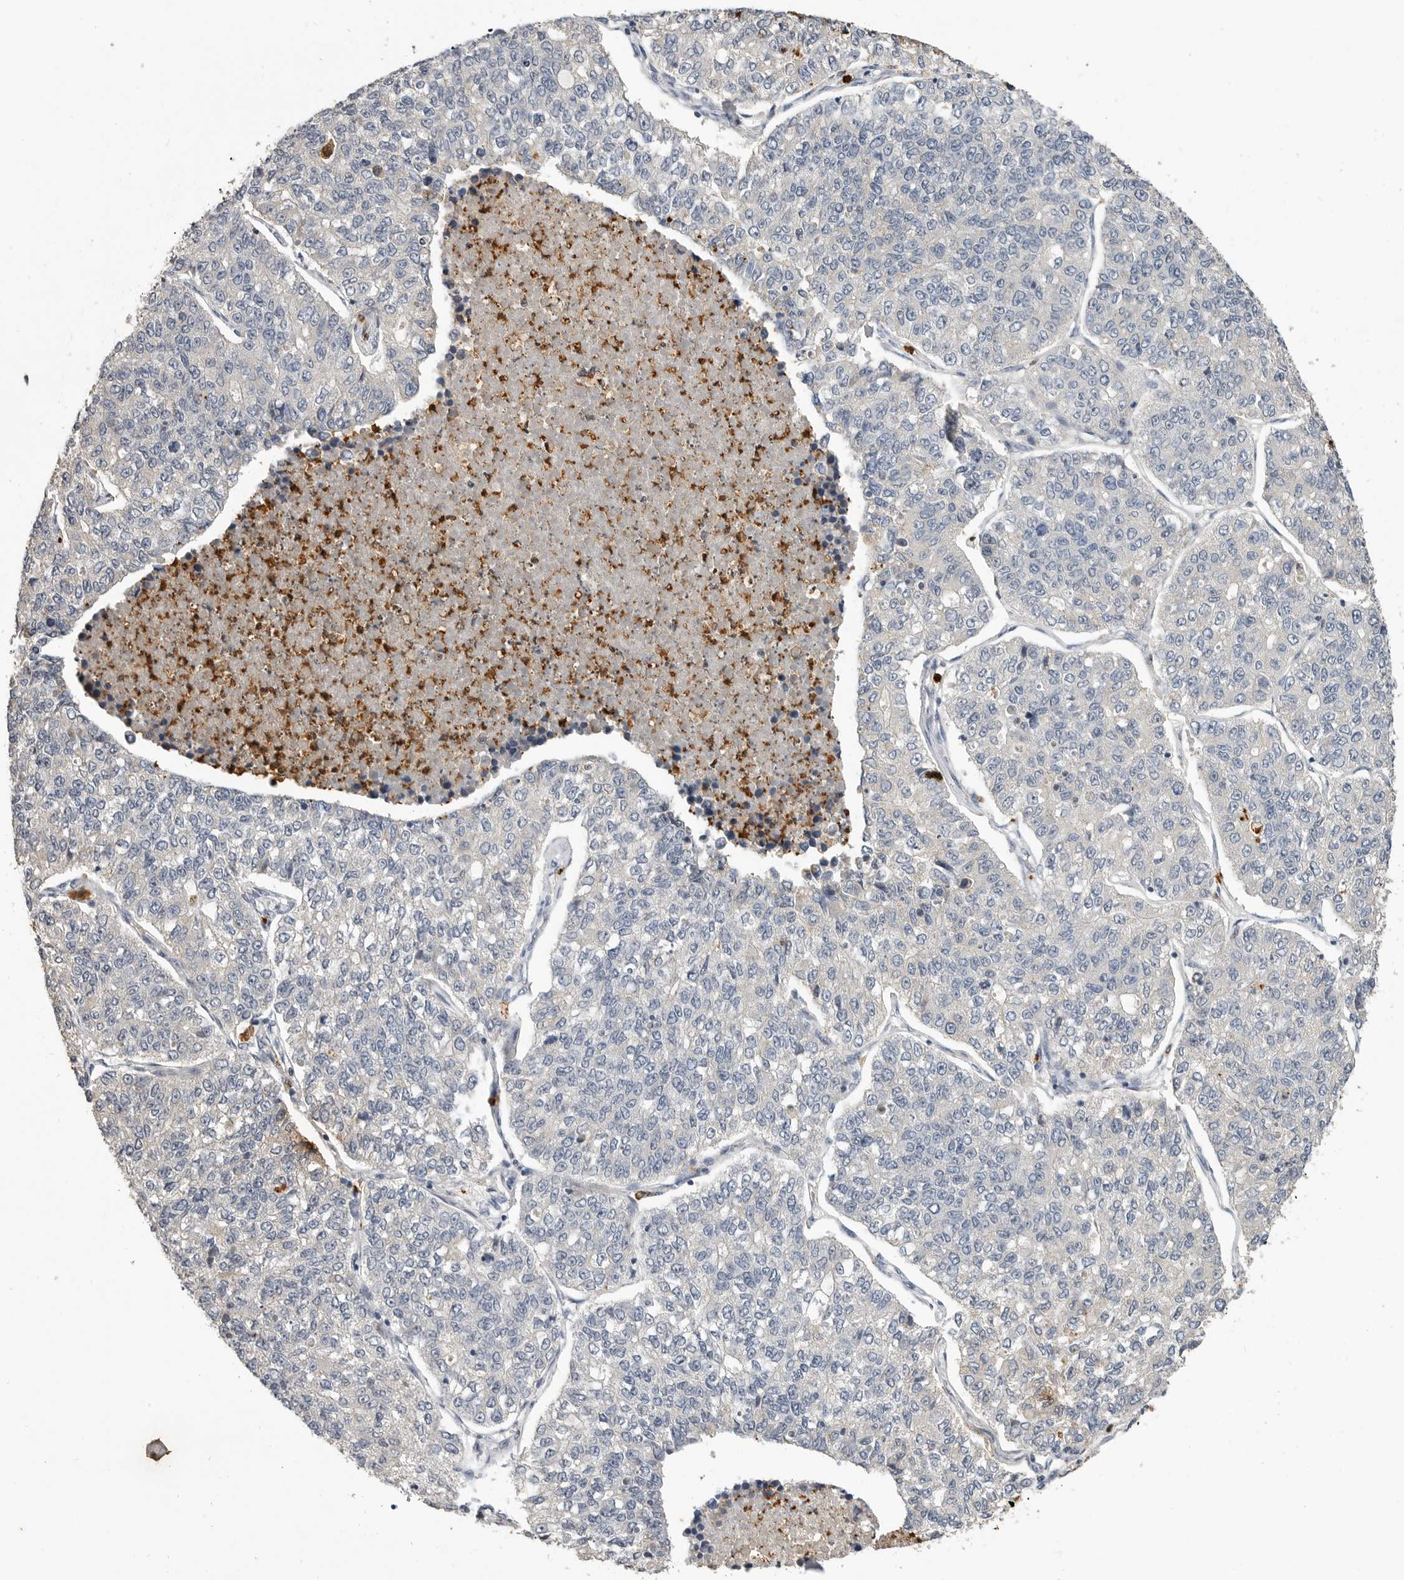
{"staining": {"intensity": "negative", "quantity": "none", "location": "none"}, "tissue": "lung cancer", "cell_type": "Tumor cells", "image_type": "cancer", "snomed": [{"axis": "morphology", "description": "Adenocarcinoma, NOS"}, {"axis": "topography", "description": "Lung"}], "caption": "Tumor cells are negative for protein expression in human lung cancer.", "gene": "LTBR", "patient": {"sex": "male", "age": 49}}